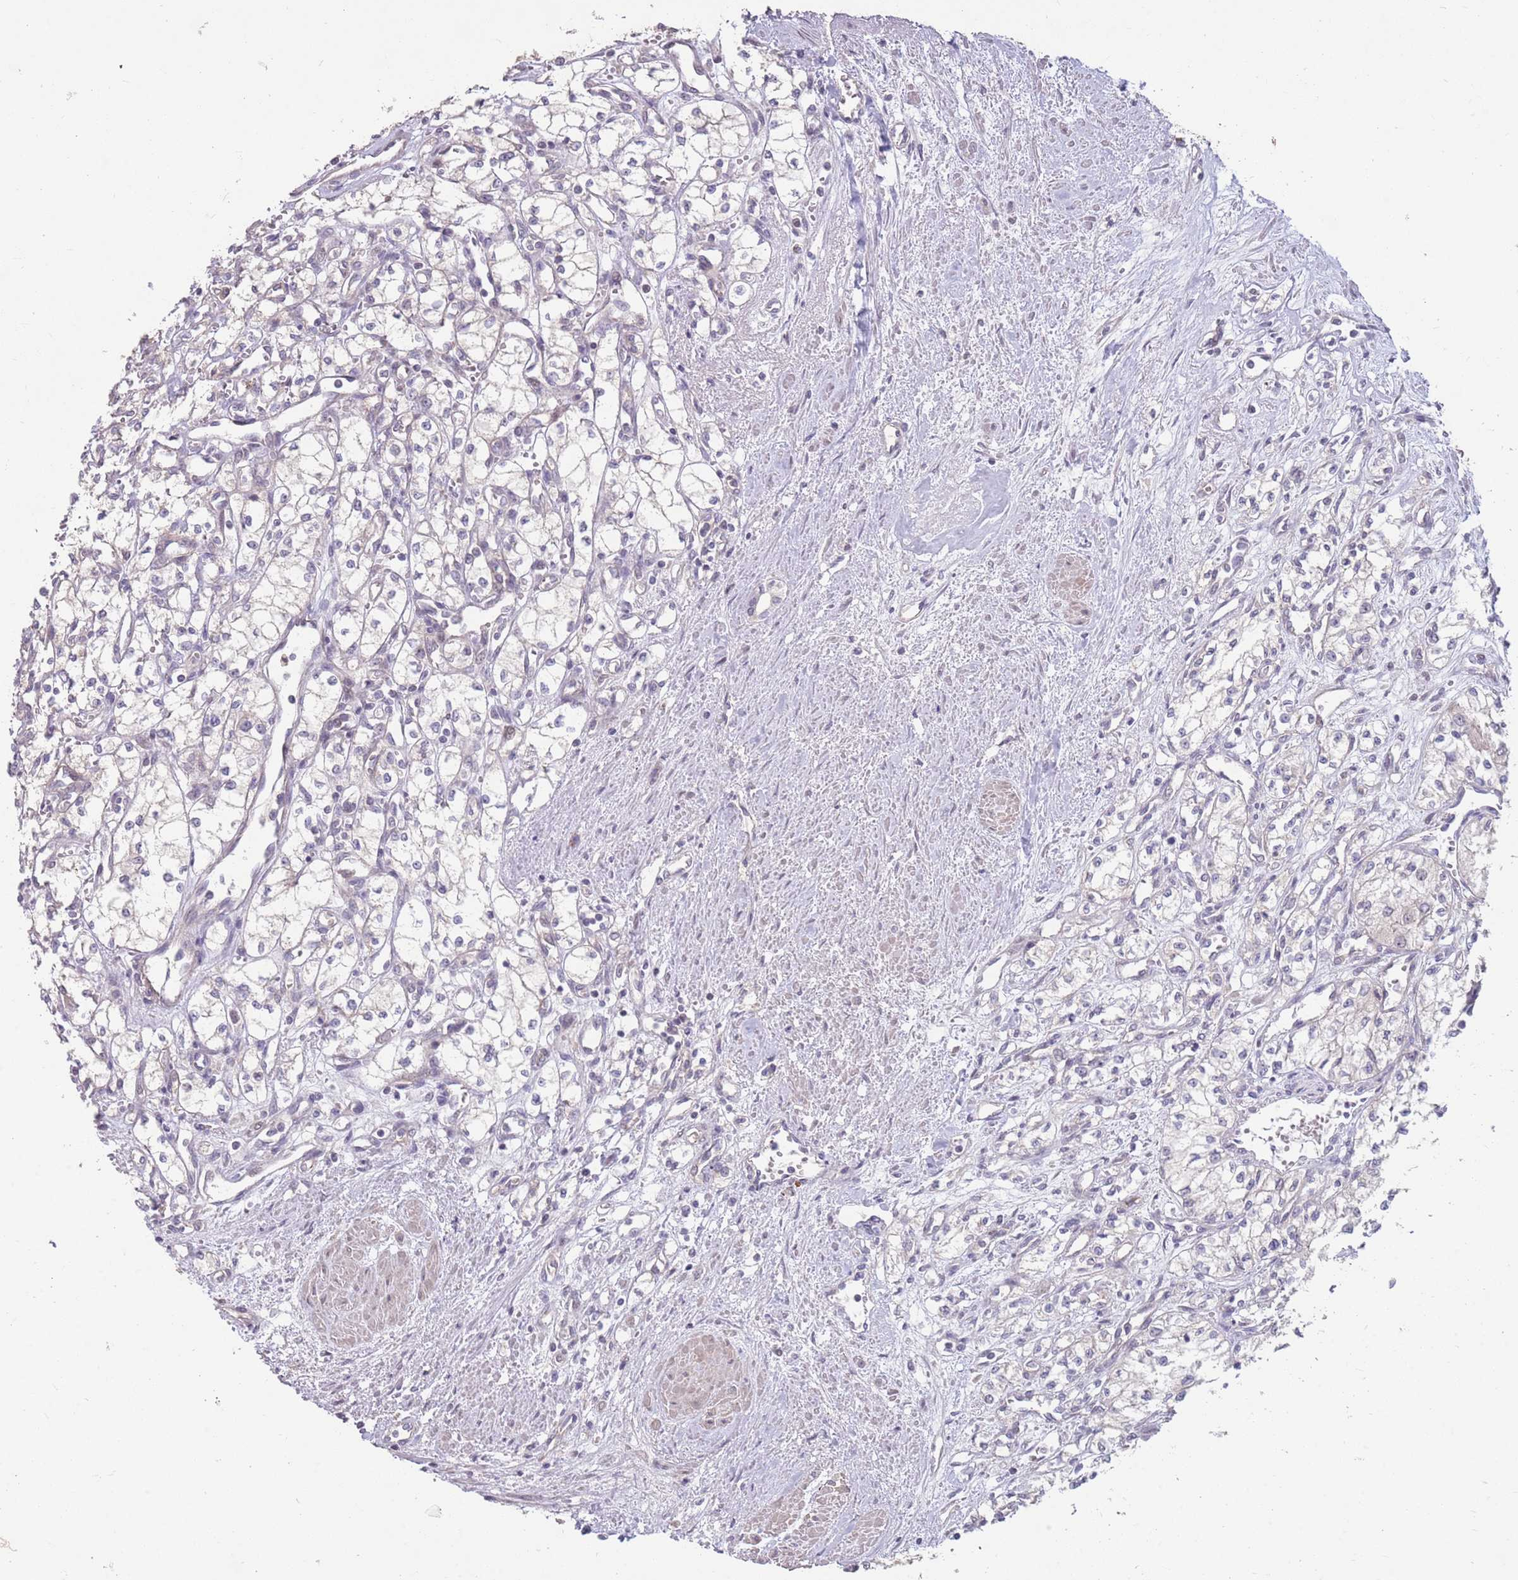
{"staining": {"intensity": "negative", "quantity": "none", "location": "none"}, "tissue": "renal cancer", "cell_type": "Tumor cells", "image_type": "cancer", "snomed": [{"axis": "morphology", "description": "Adenocarcinoma, NOS"}, {"axis": "topography", "description": "Kidney"}], "caption": "Immunohistochemistry (IHC) image of neoplastic tissue: human adenocarcinoma (renal) stained with DAB (3,3'-diaminobenzidine) exhibits no significant protein expression in tumor cells. (DAB (3,3'-diaminobenzidine) immunohistochemistry (IHC), high magnification).", "gene": "MEI1", "patient": {"sex": "male", "age": 59}}